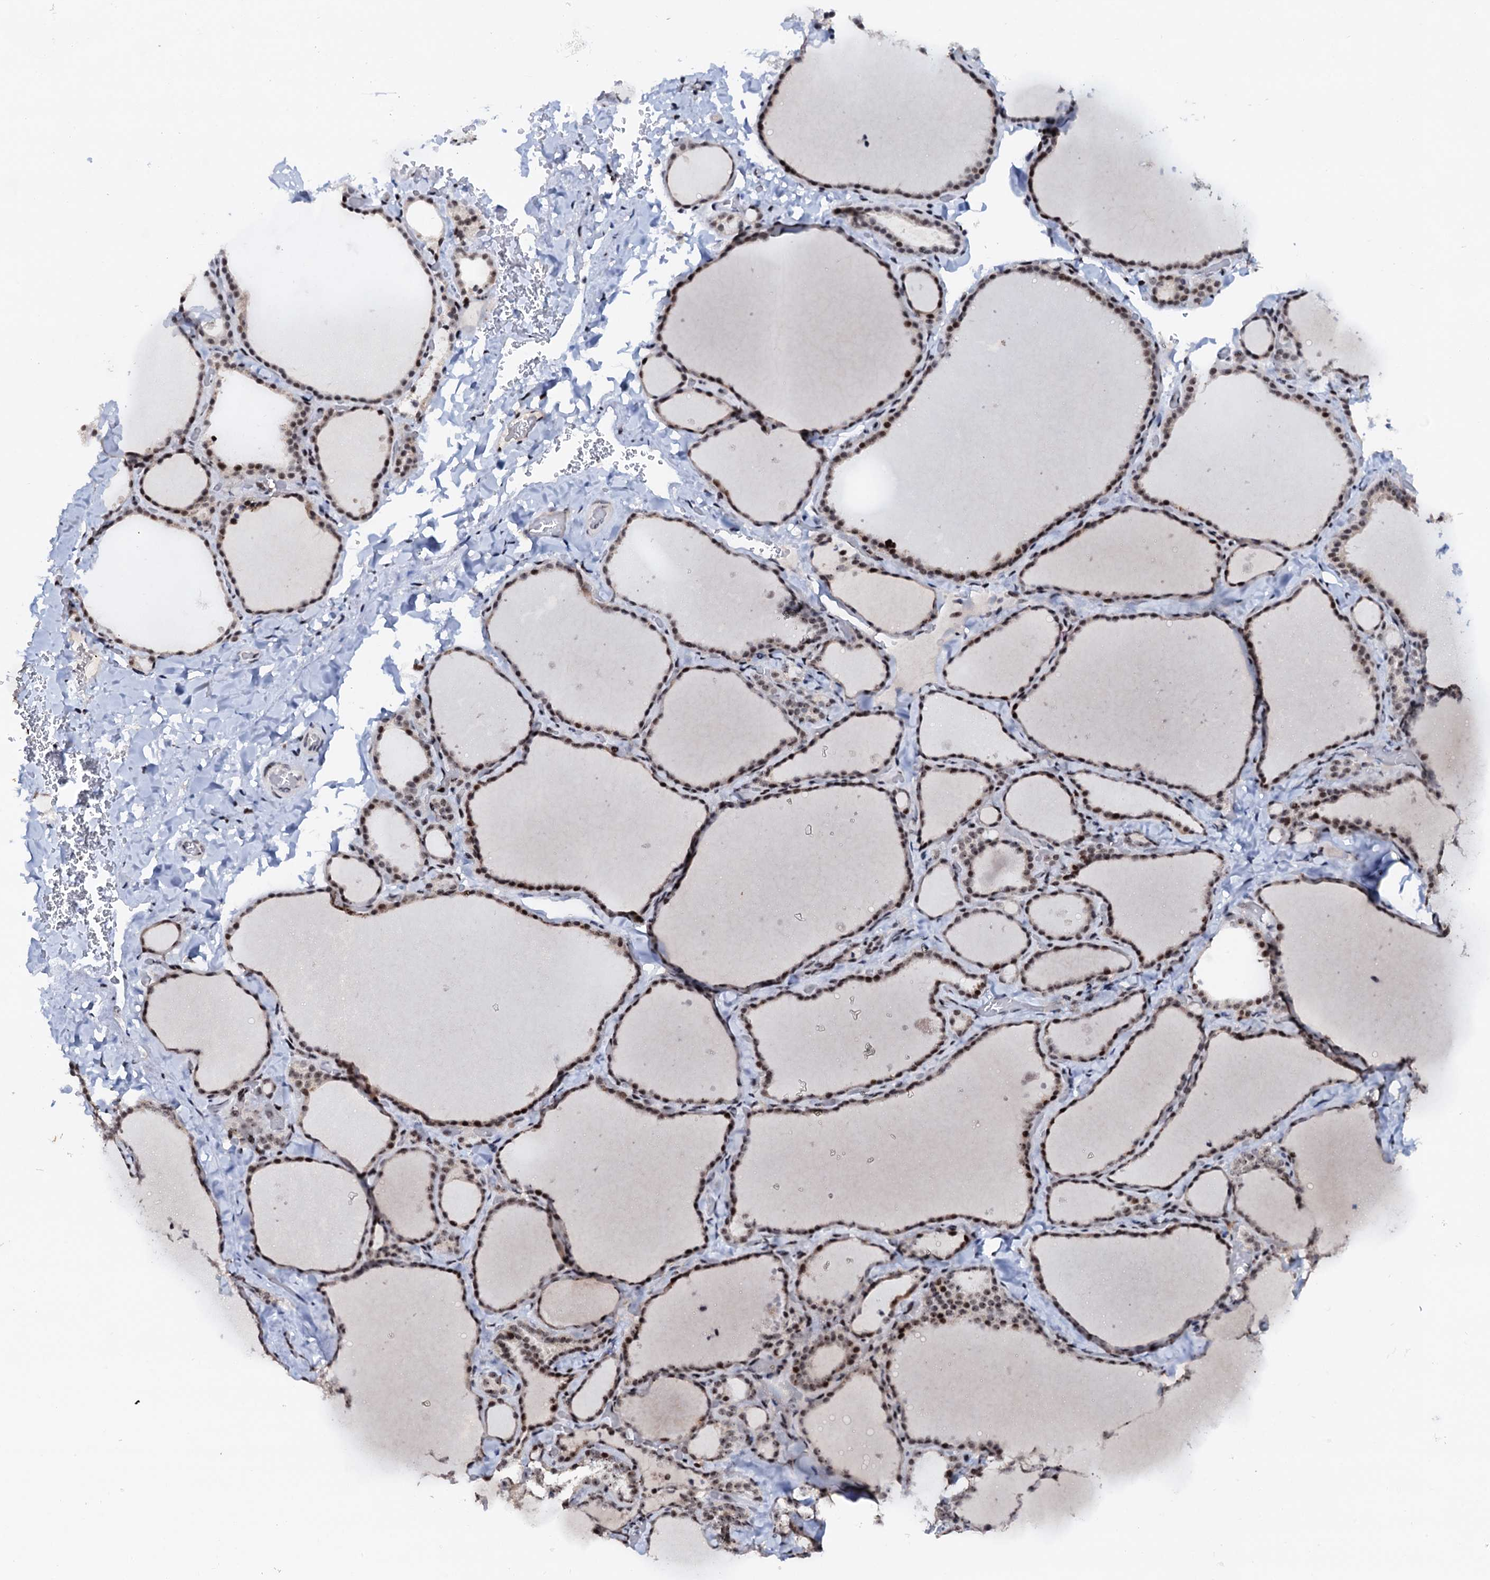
{"staining": {"intensity": "moderate", "quantity": ">75%", "location": "nuclear"}, "tissue": "thyroid gland", "cell_type": "Glandular cells", "image_type": "normal", "snomed": [{"axis": "morphology", "description": "Normal tissue, NOS"}, {"axis": "topography", "description": "Thyroid gland"}], "caption": "Immunohistochemical staining of normal human thyroid gland demonstrates >75% levels of moderate nuclear protein expression in about >75% of glandular cells.", "gene": "NEUROG3", "patient": {"sex": "female", "age": 22}}